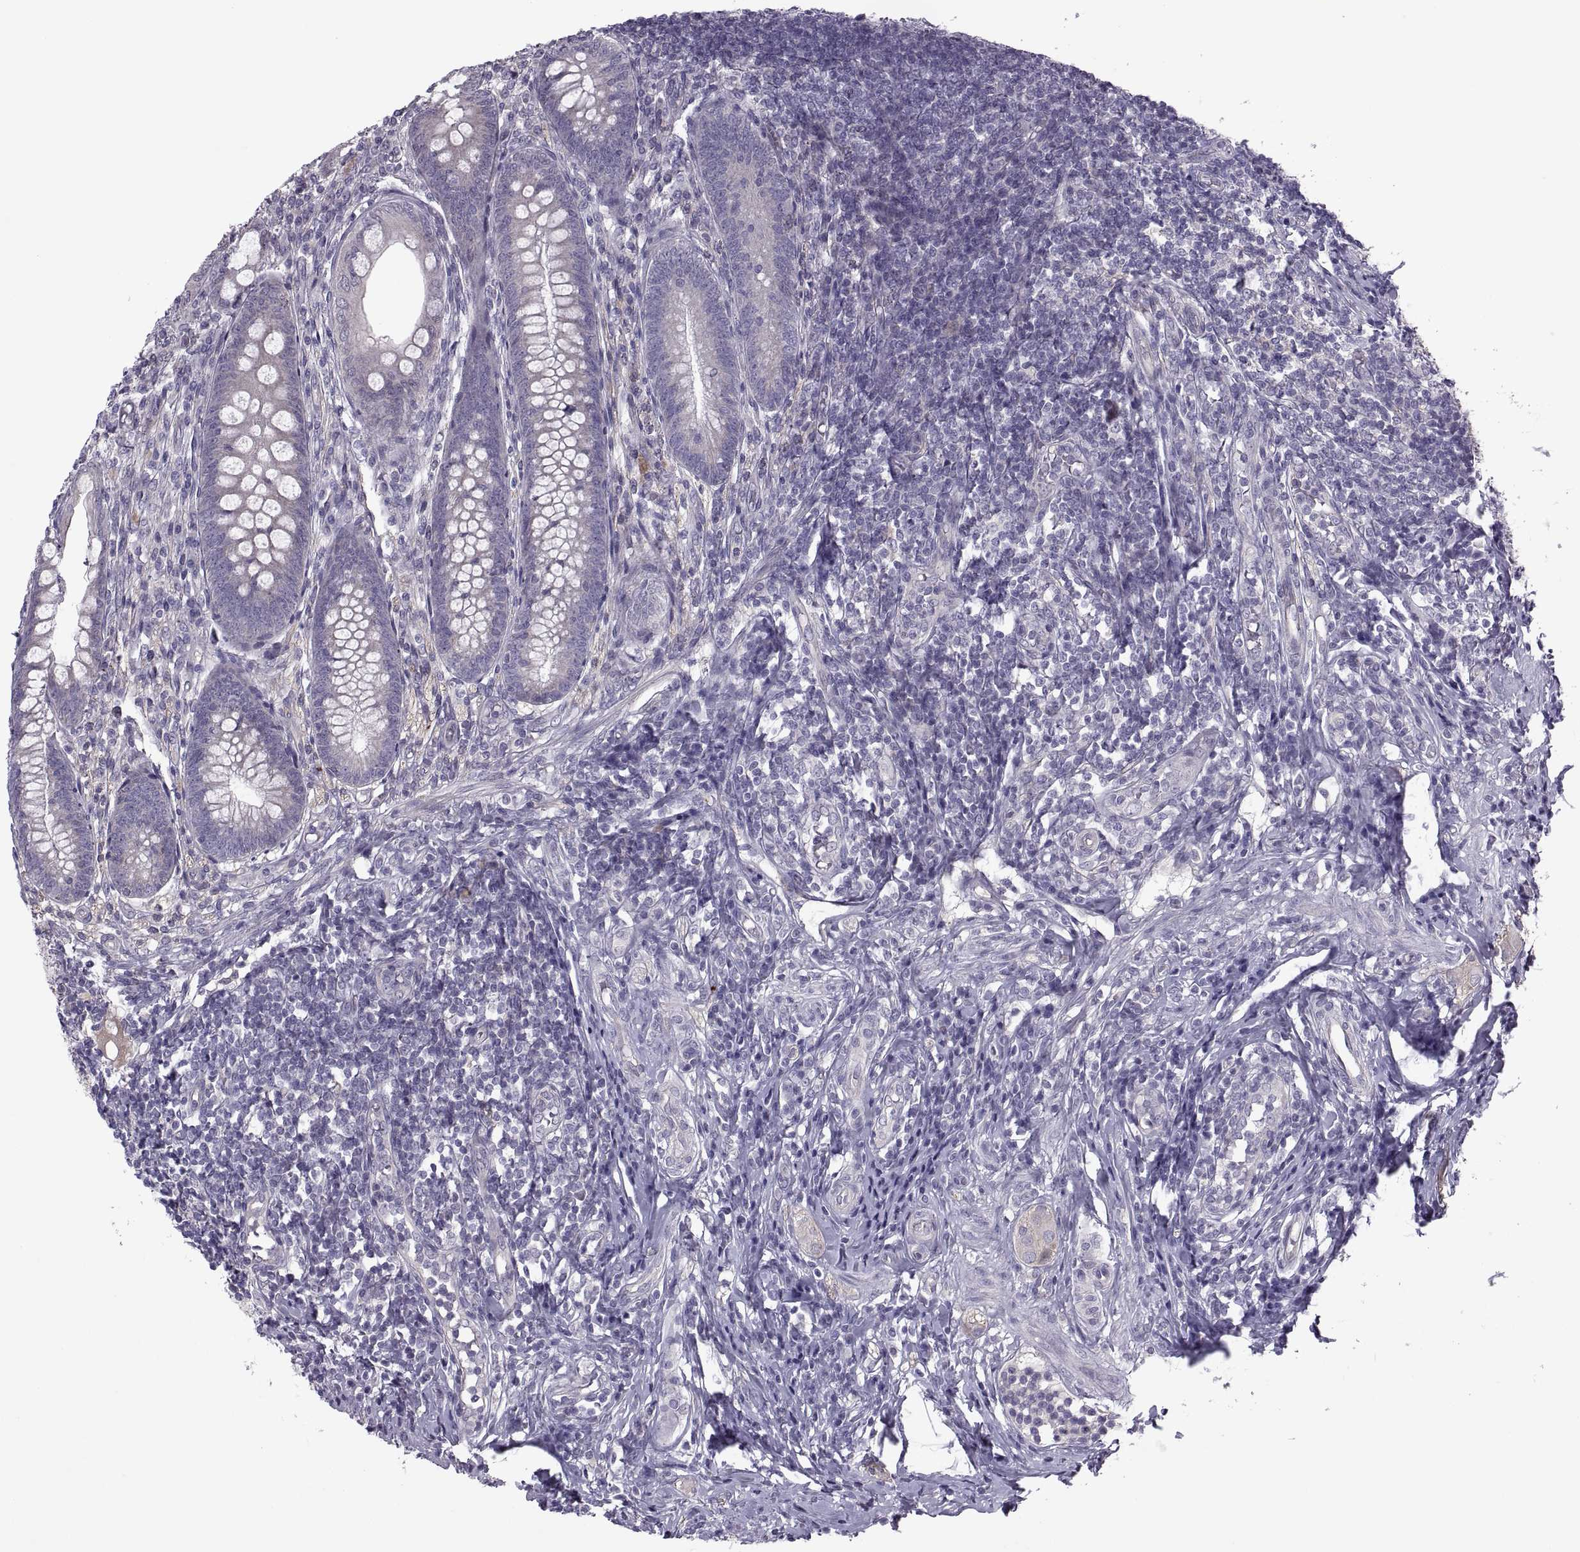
{"staining": {"intensity": "negative", "quantity": "none", "location": "none"}, "tissue": "appendix", "cell_type": "Glandular cells", "image_type": "normal", "snomed": [{"axis": "morphology", "description": "Normal tissue, NOS"}, {"axis": "morphology", "description": "Inflammation, NOS"}, {"axis": "topography", "description": "Appendix"}], "caption": "Immunohistochemical staining of normal appendix shows no significant positivity in glandular cells.", "gene": "ODF3", "patient": {"sex": "male", "age": 16}}